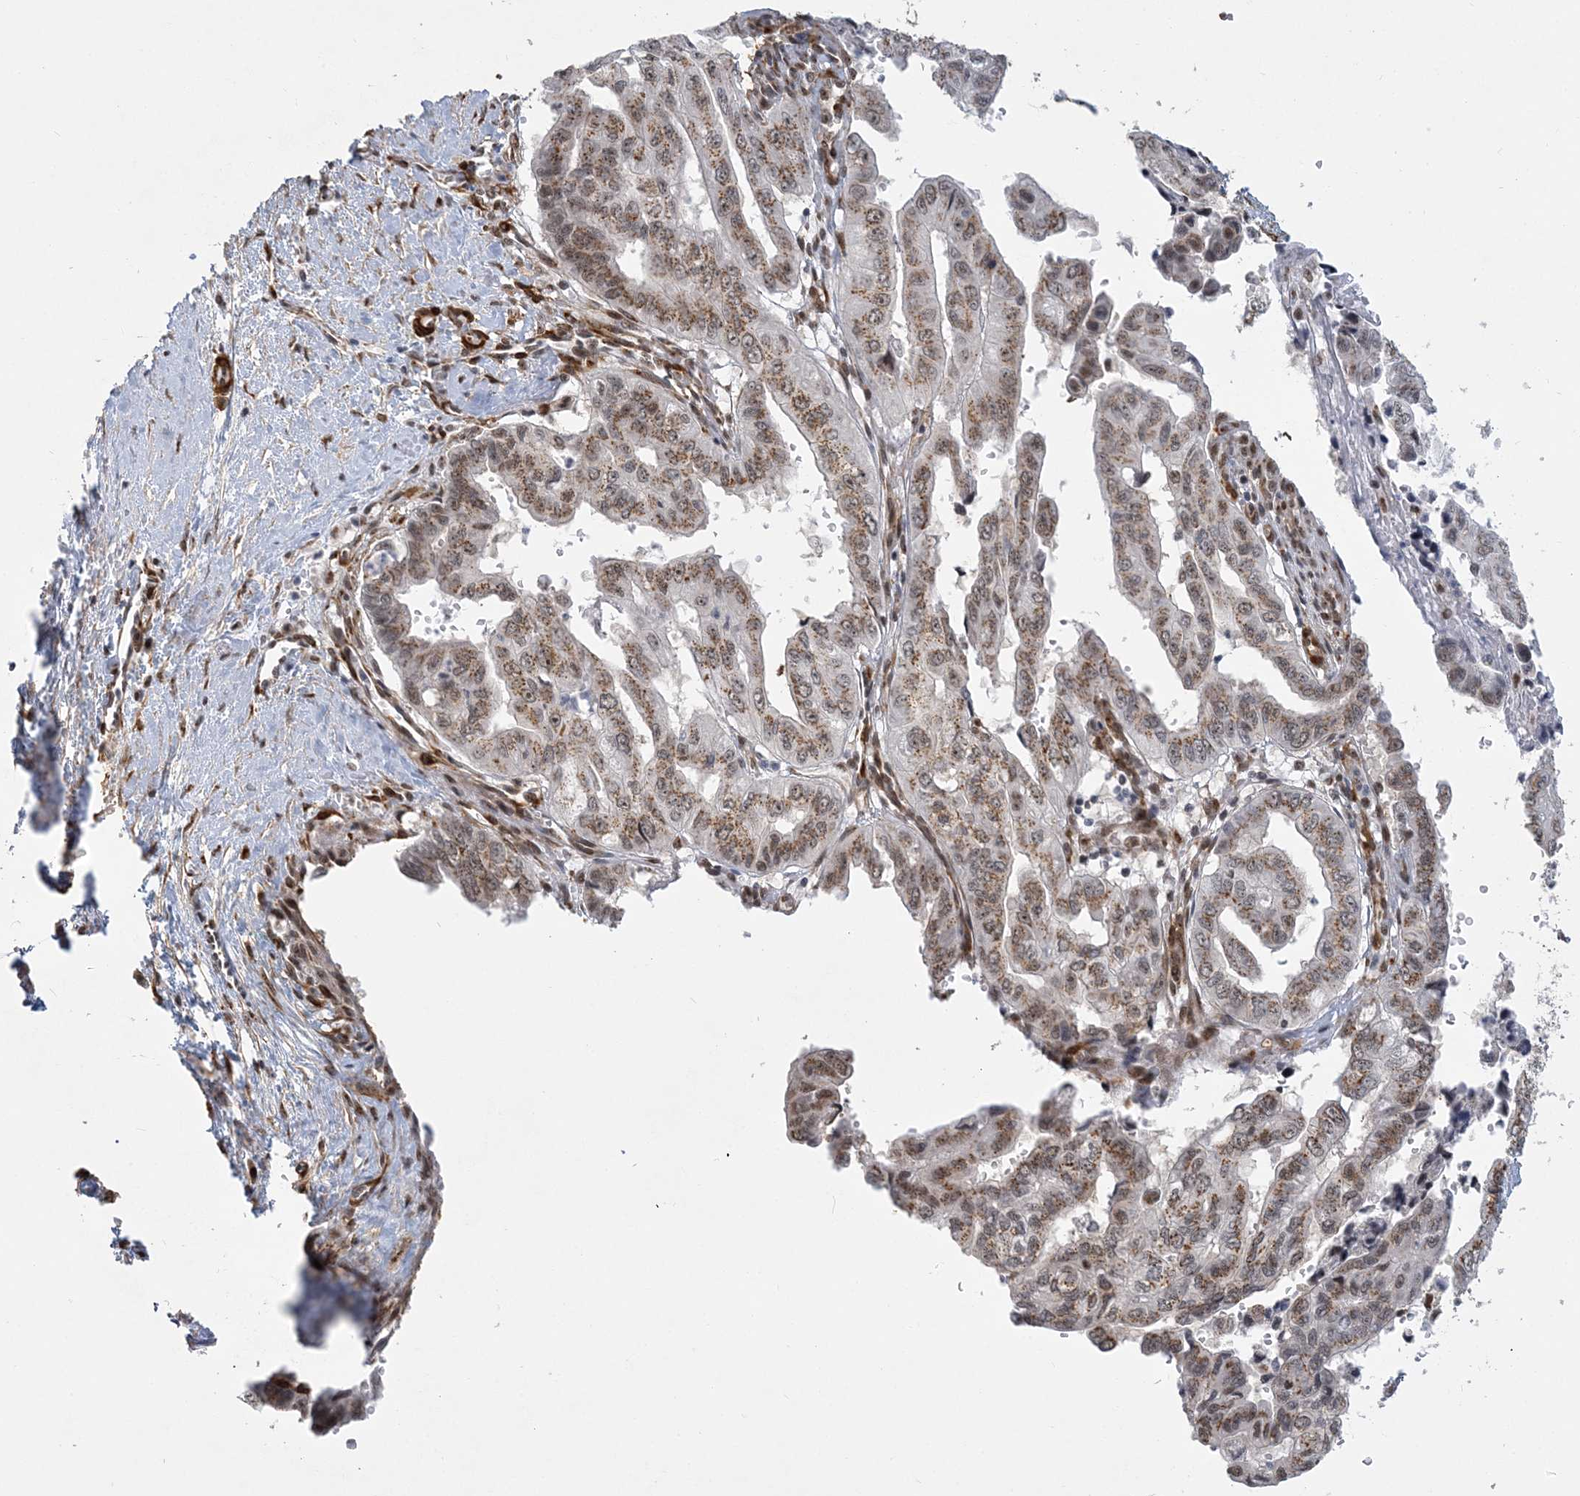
{"staining": {"intensity": "moderate", "quantity": ">75%", "location": "cytoplasmic/membranous,nuclear"}, "tissue": "pancreatic cancer", "cell_type": "Tumor cells", "image_type": "cancer", "snomed": [{"axis": "morphology", "description": "Adenocarcinoma, NOS"}, {"axis": "topography", "description": "Pancreas"}], "caption": "Immunohistochemical staining of human pancreatic cancer (adenocarcinoma) demonstrates moderate cytoplasmic/membranous and nuclear protein expression in approximately >75% of tumor cells.", "gene": "PLRG1", "patient": {"sex": "male", "age": 51}}